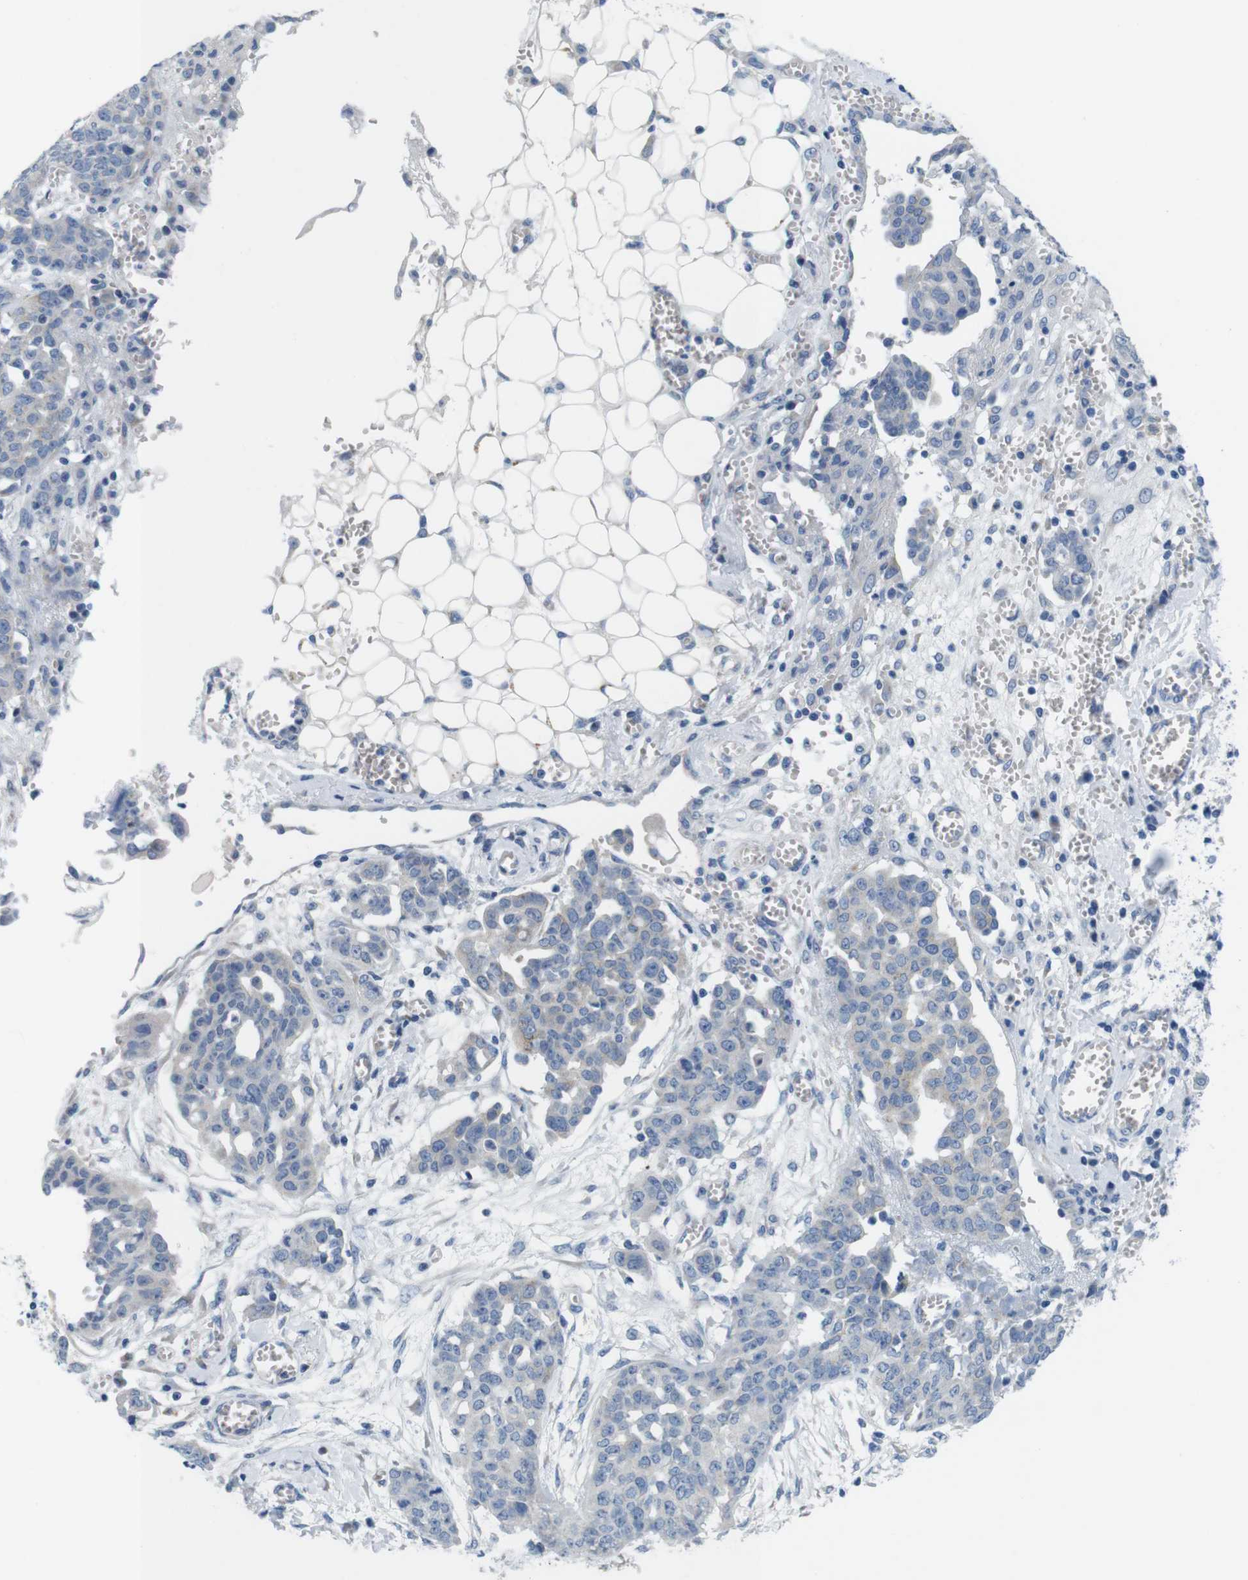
{"staining": {"intensity": "negative", "quantity": "none", "location": "none"}, "tissue": "ovarian cancer", "cell_type": "Tumor cells", "image_type": "cancer", "snomed": [{"axis": "morphology", "description": "Cystadenocarcinoma, serous, NOS"}, {"axis": "topography", "description": "Soft tissue"}, {"axis": "topography", "description": "Ovary"}], "caption": "A histopathology image of human ovarian cancer (serous cystadenocarcinoma) is negative for staining in tumor cells.", "gene": "GOLGA2", "patient": {"sex": "female", "age": 57}}